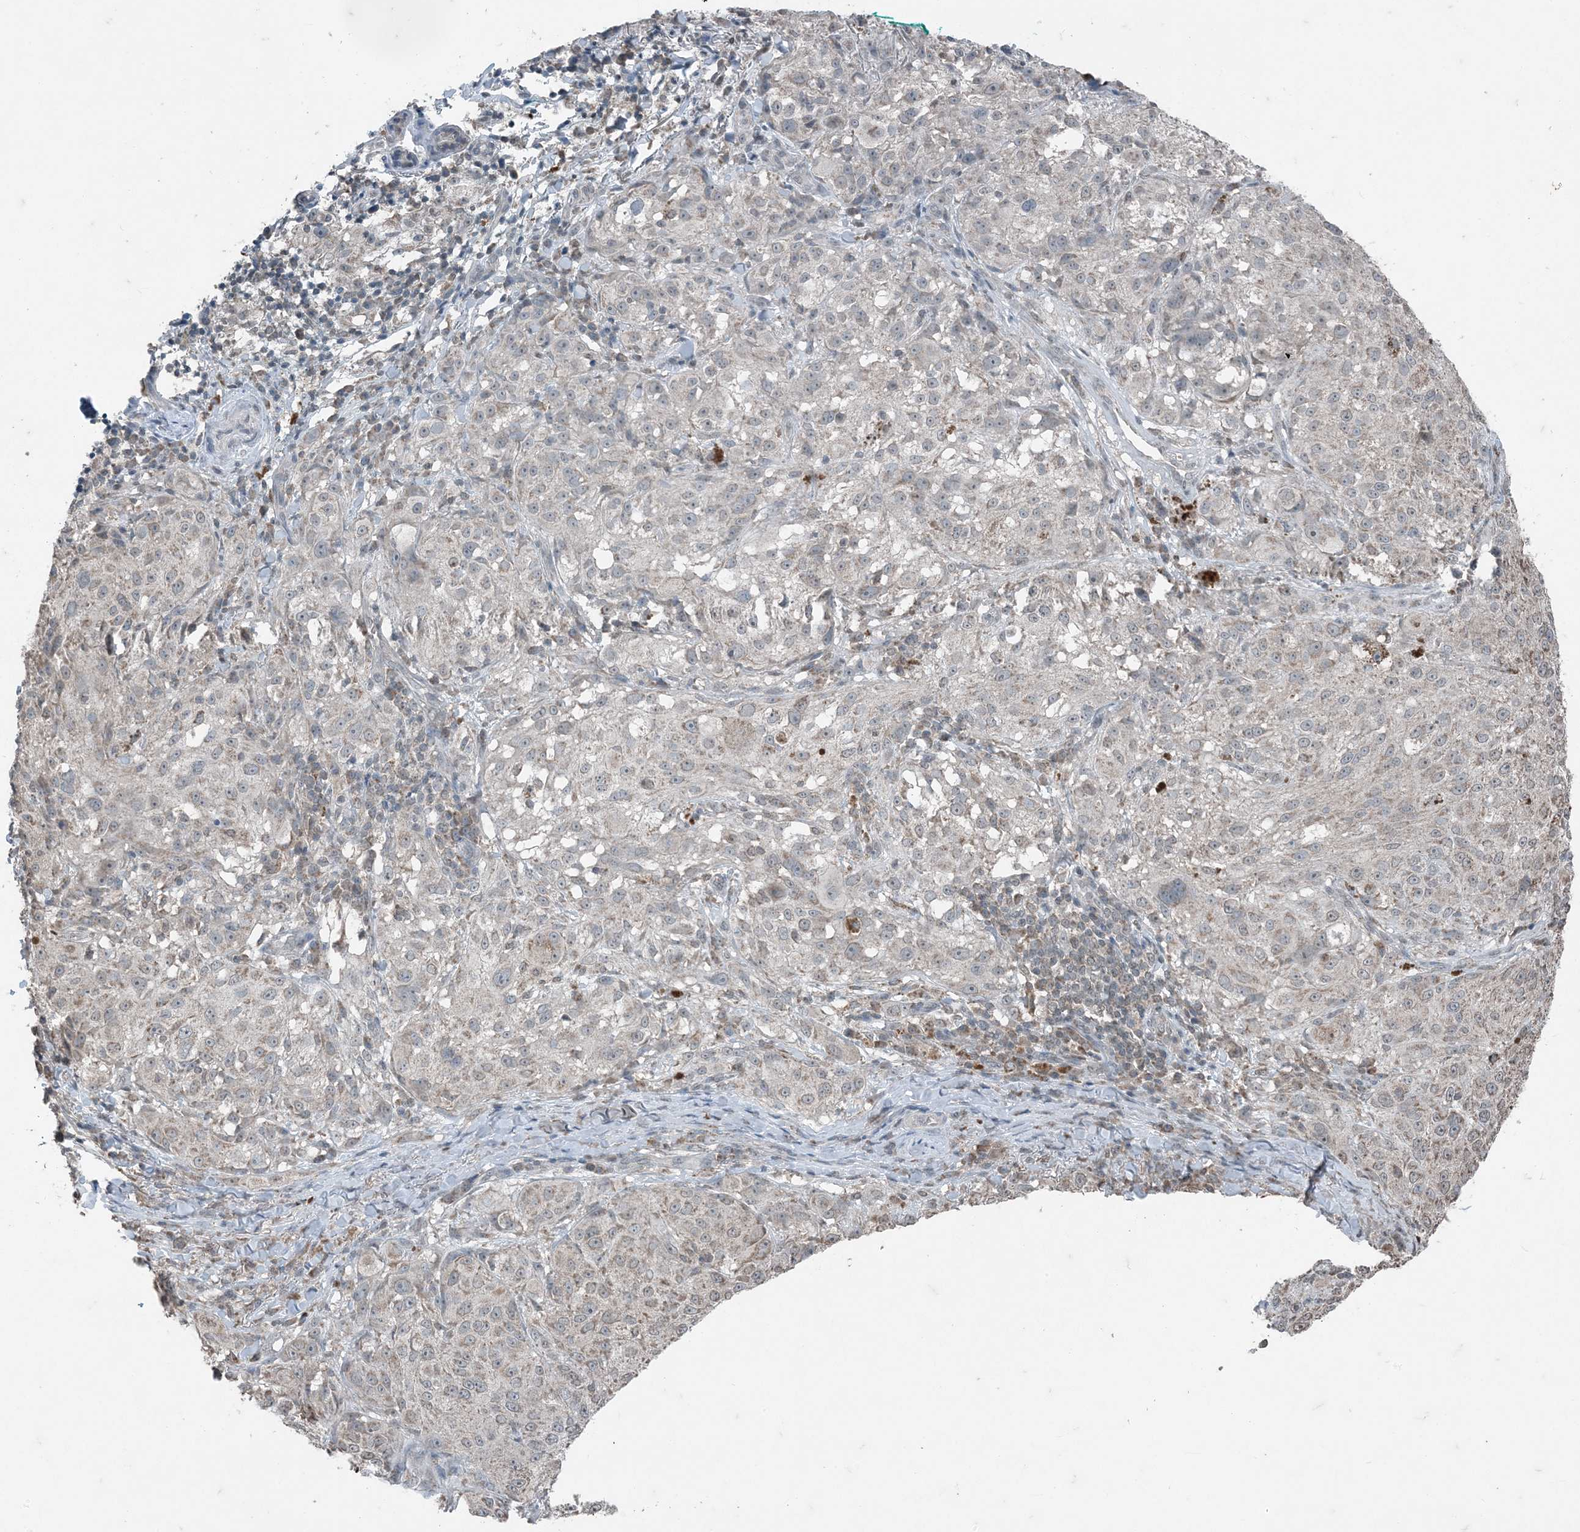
{"staining": {"intensity": "weak", "quantity": "<25%", "location": "cytoplasmic/membranous"}, "tissue": "melanoma", "cell_type": "Tumor cells", "image_type": "cancer", "snomed": [{"axis": "morphology", "description": "Necrosis, NOS"}, {"axis": "morphology", "description": "Malignant melanoma, NOS"}, {"axis": "topography", "description": "Skin"}], "caption": "Immunohistochemical staining of human malignant melanoma displays no significant positivity in tumor cells.", "gene": "GNL1", "patient": {"sex": "female", "age": 87}}